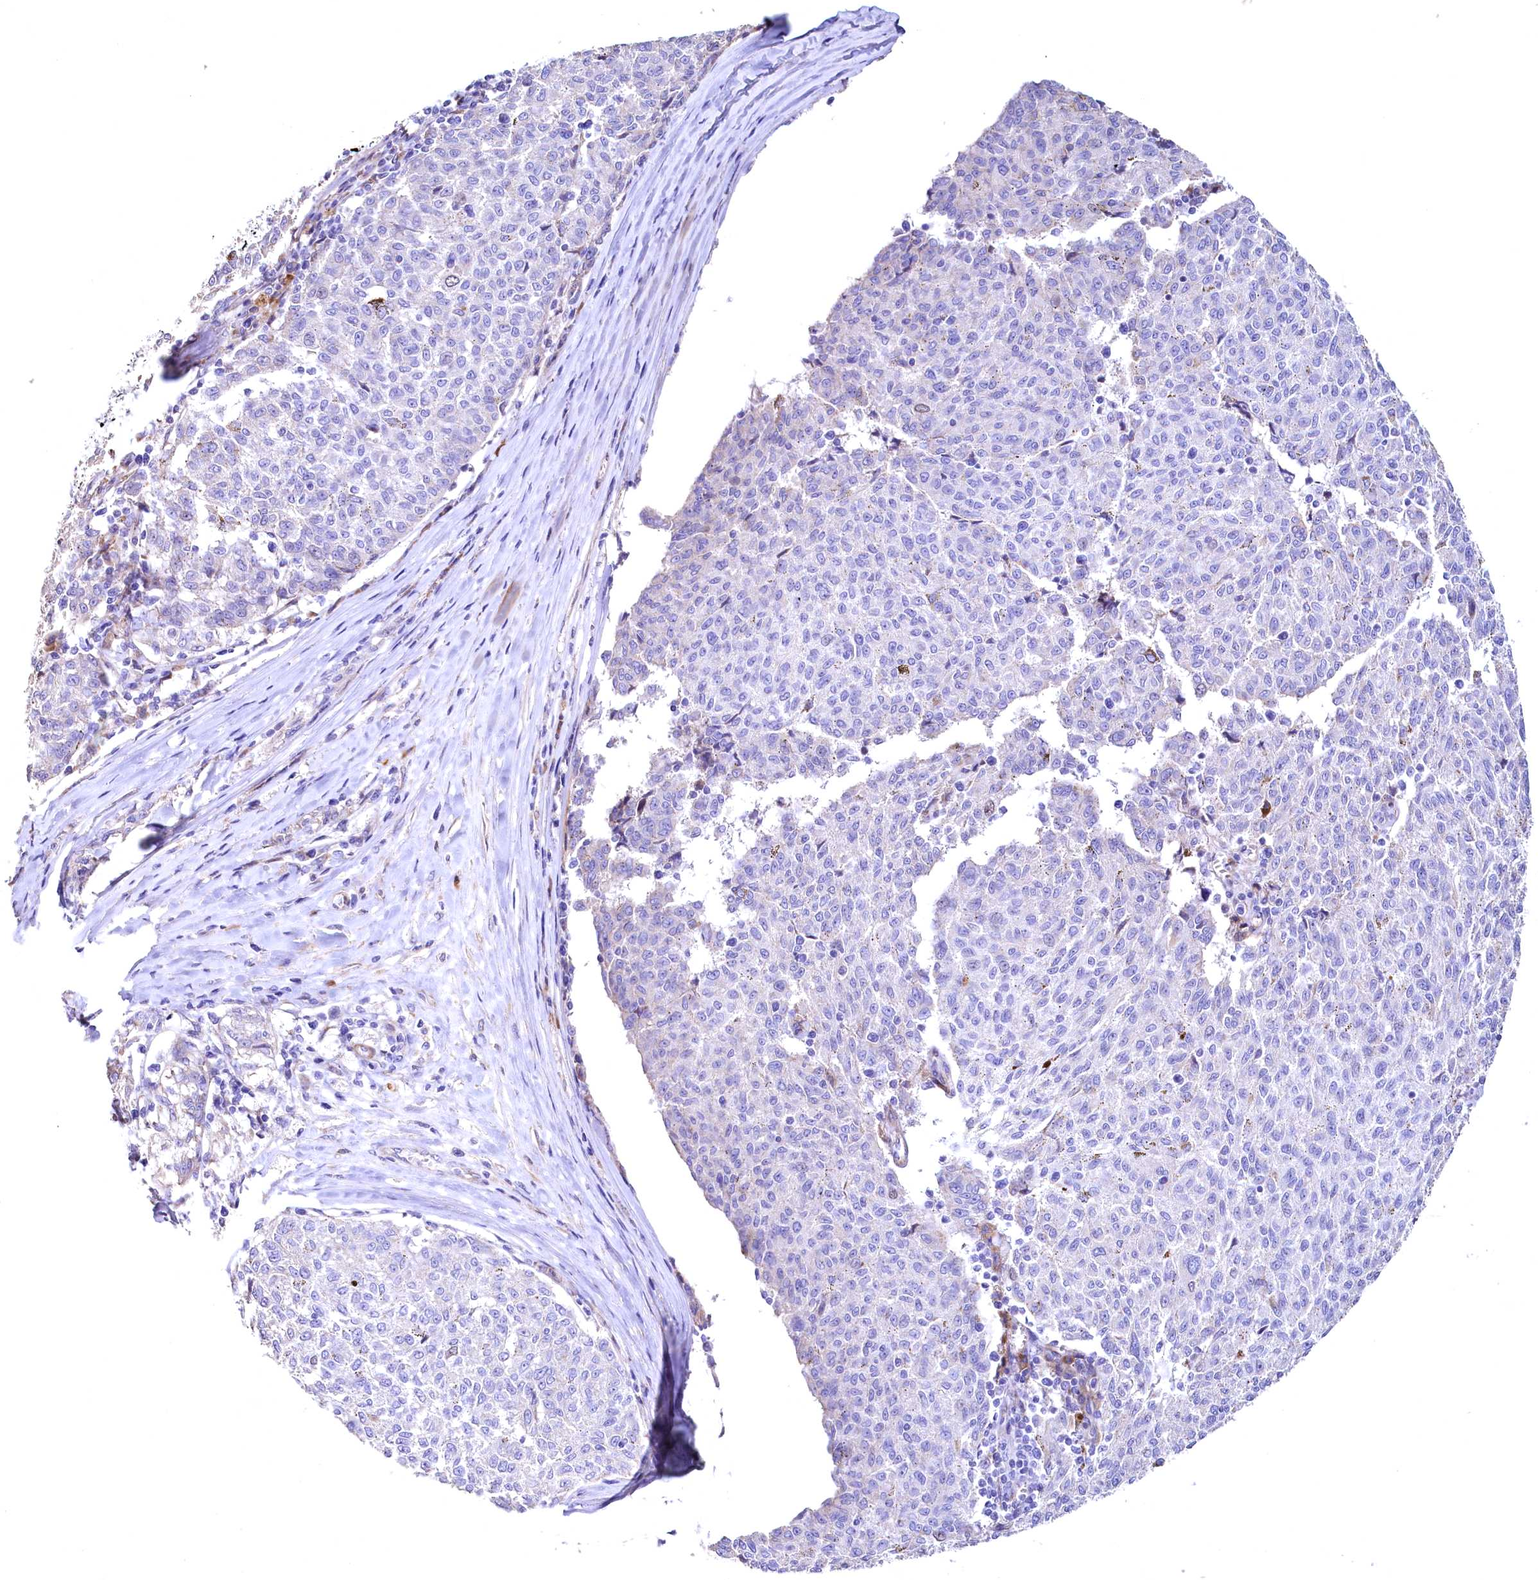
{"staining": {"intensity": "negative", "quantity": "none", "location": "none"}, "tissue": "melanoma", "cell_type": "Tumor cells", "image_type": "cancer", "snomed": [{"axis": "morphology", "description": "Malignant melanoma, NOS"}, {"axis": "topography", "description": "Skin"}], "caption": "Human melanoma stained for a protein using immunohistochemistry (IHC) exhibits no staining in tumor cells.", "gene": "WNT8A", "patient": {"sex": "female", "age": 72}}